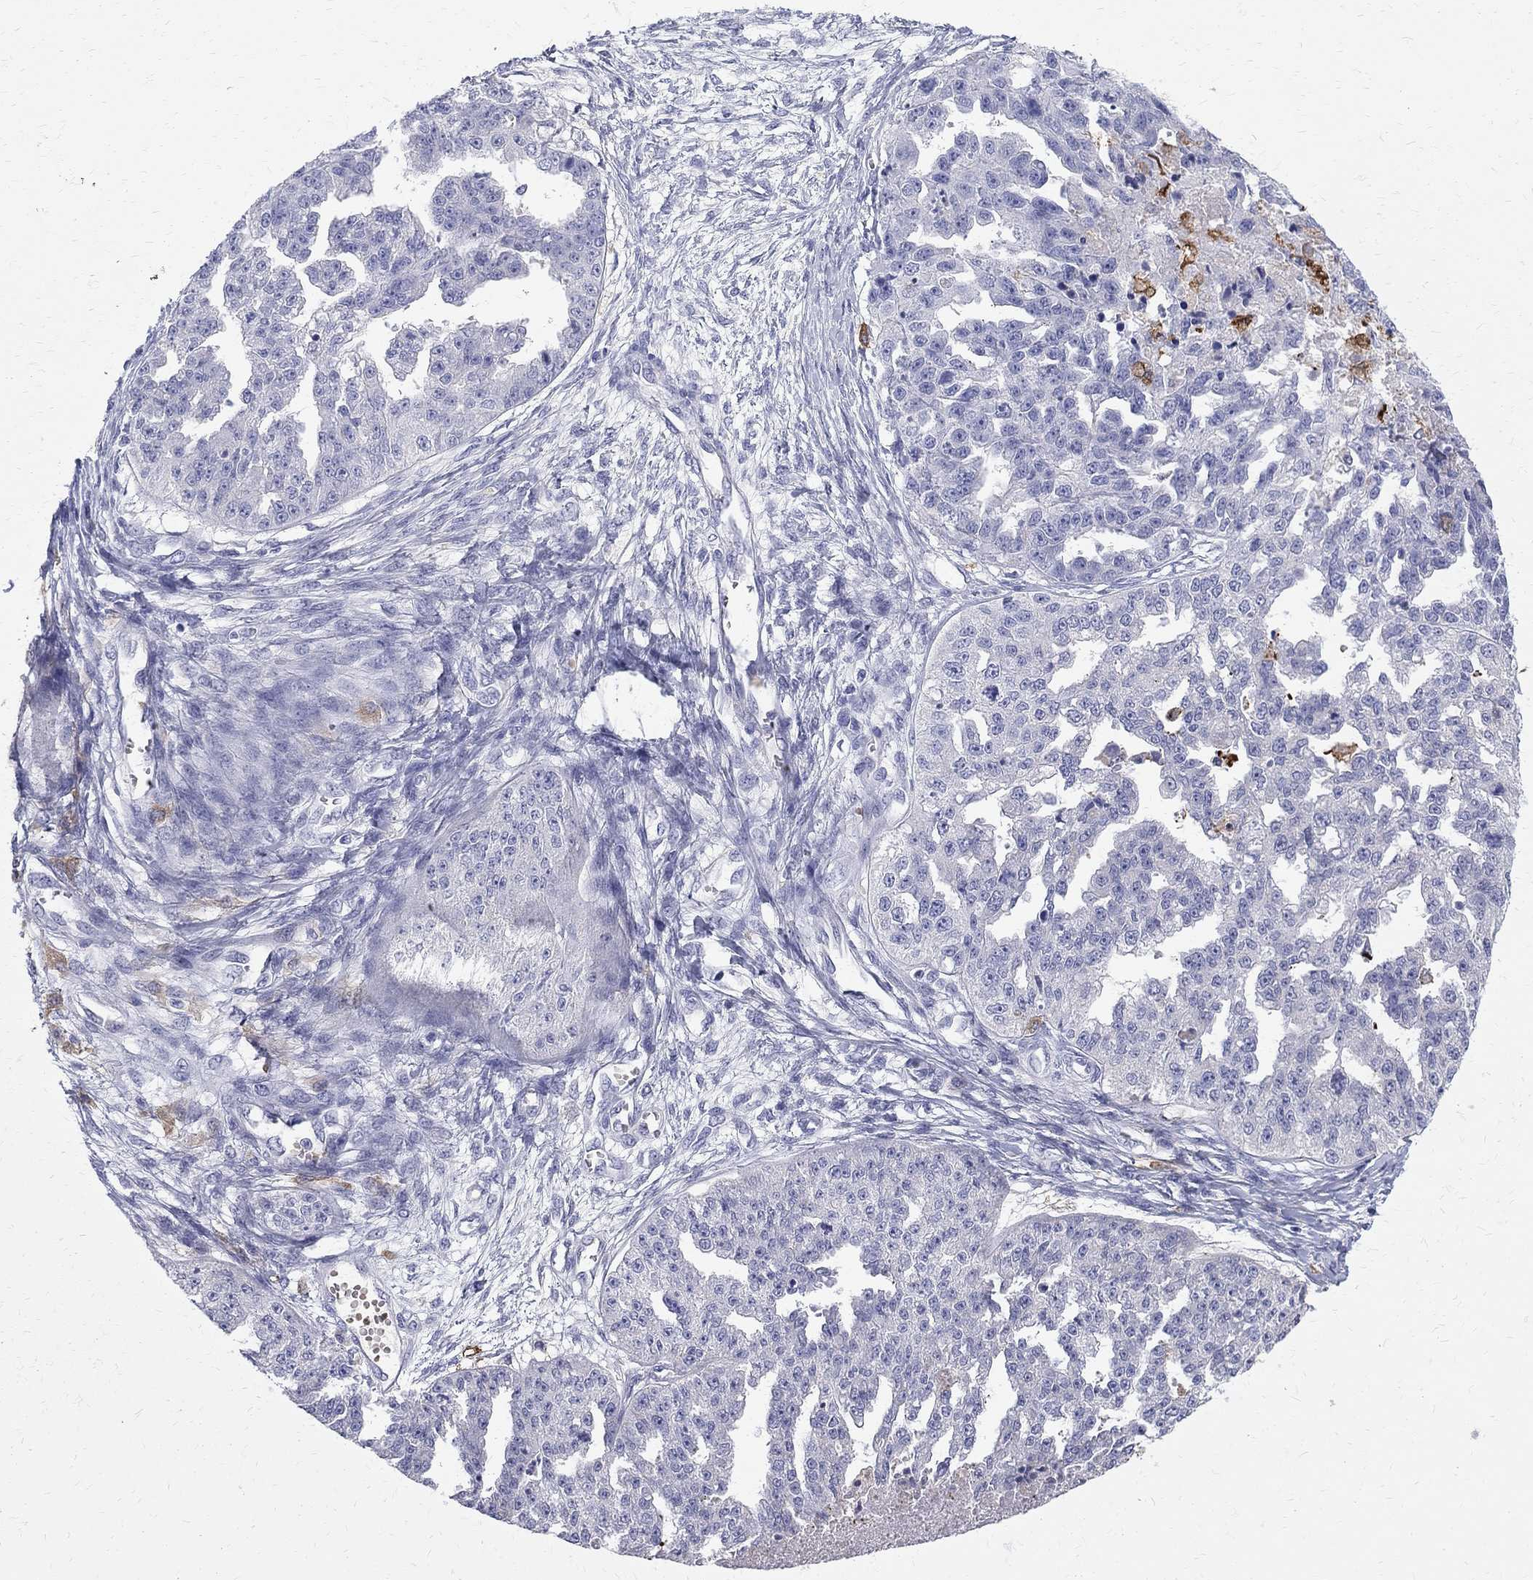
{"staining": {"intensity": "negative", "quantity": "none", "location": "none"}, "tissue": "ovarian cancer", "cell_type": "Tumor cells", "image_type": "cancer", "snomed": [{"axis": "morphology", "description": "Cystadenocarcinoma, serous, NOS"}, {"axis": "topography", "description": "Ovary"}], "caption": "Immunohistochemistry of human ovarian serous cystadenocarcinoma demonstrates no staining in tumor cells.", "gene": "AGER", "patient": {"sex": "female", "age": 58}}